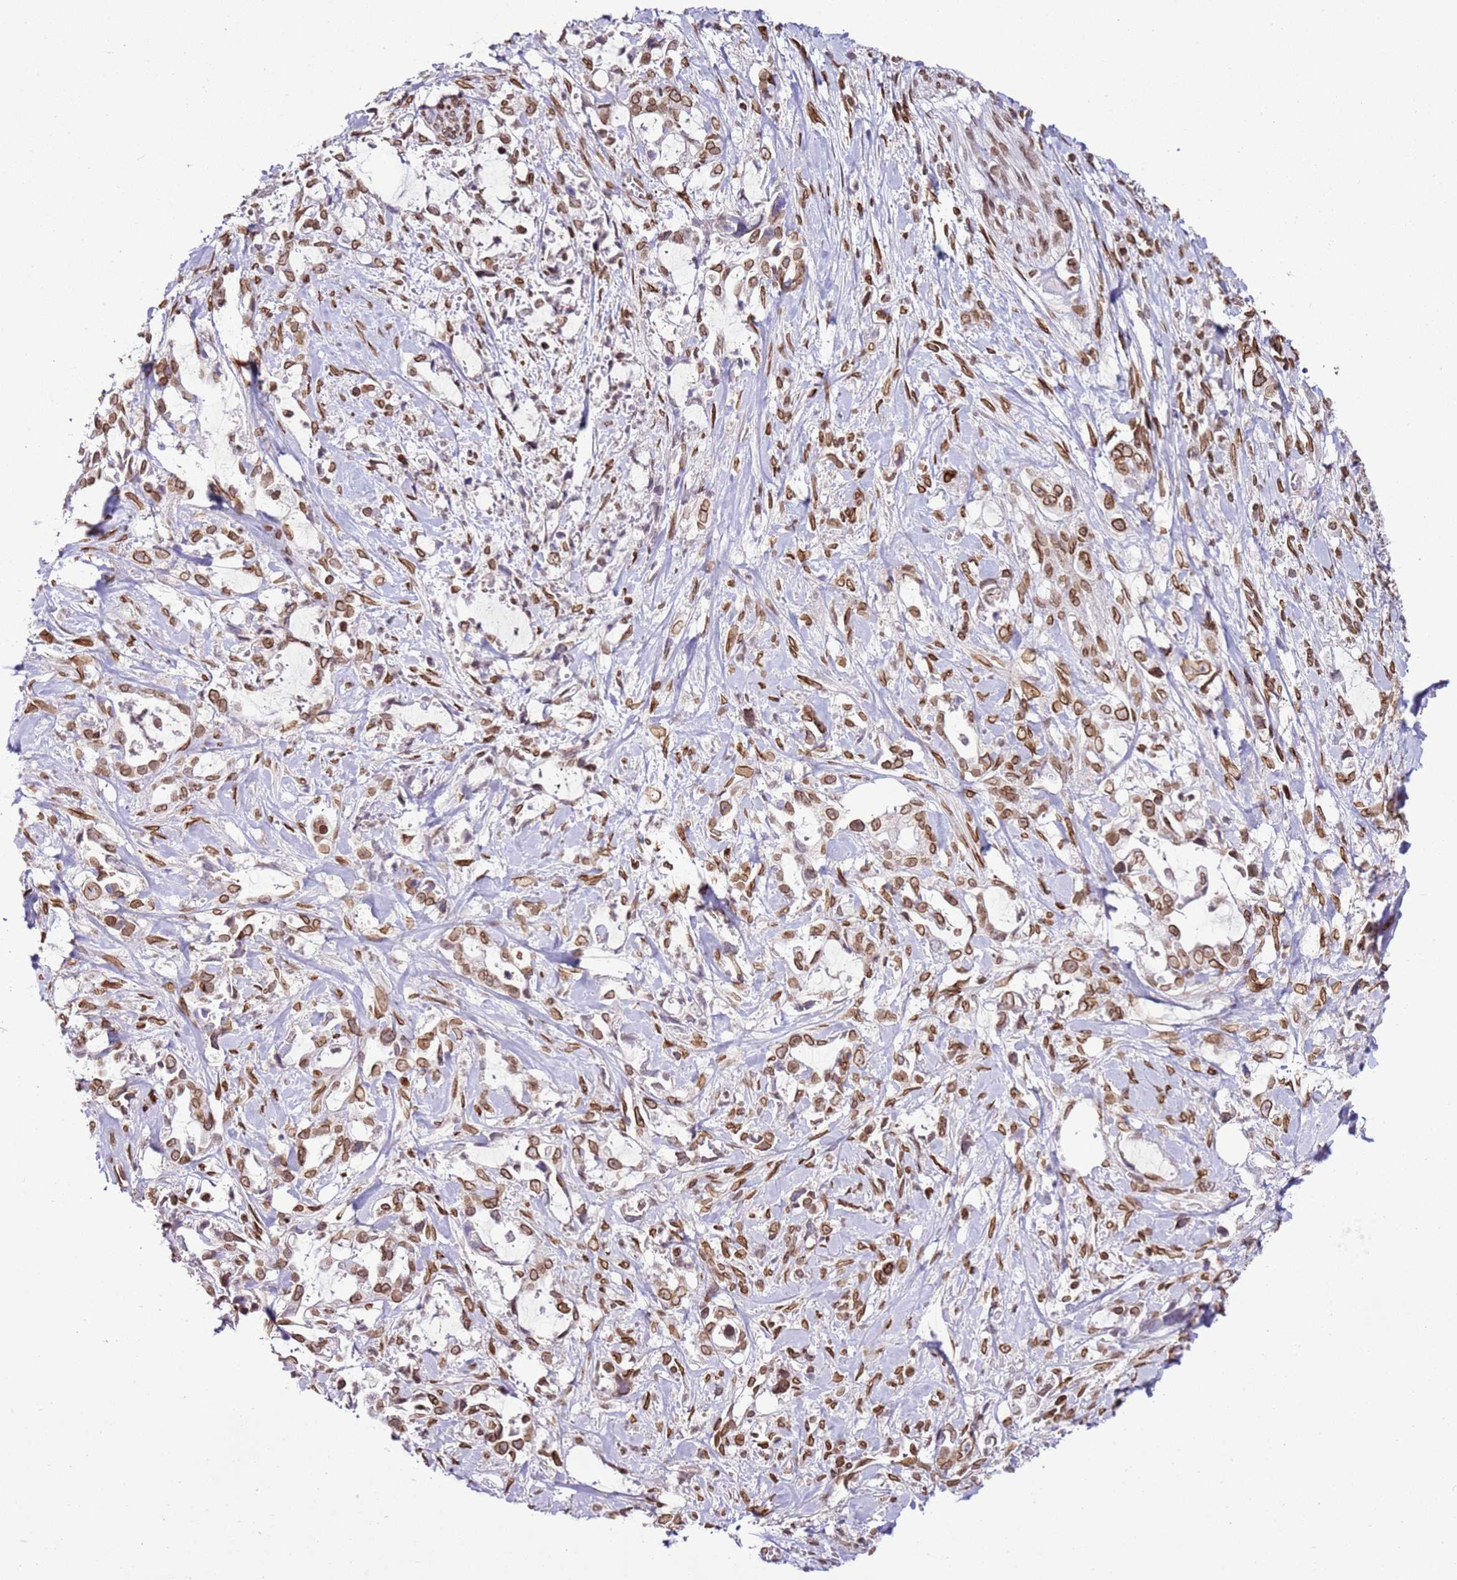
{"staining": {"intensity": "moderate", "quantity": ">75%", "location": "cytoplasmic/membranous,nuclear"}, "tissue": "pancreatic cancer", "cell_type": "Tumor cells", "image_type": "cancer", "snomed": [{"axis": "morphology", "description": "Adenocarcinoma, NOS"}, {"axis": "topography", "description": "Pancreas"}], "caption": "This histopathology image exhibits immunohistochemistry staining of pancreatic cancer (adenocarcinoma), with medium moderate cytoplasmic/membranous and nuclear expression in approximately >75% of tumor cells.", "gene": "POU6F1", "patient": {"sex": "female", "age": 61}}